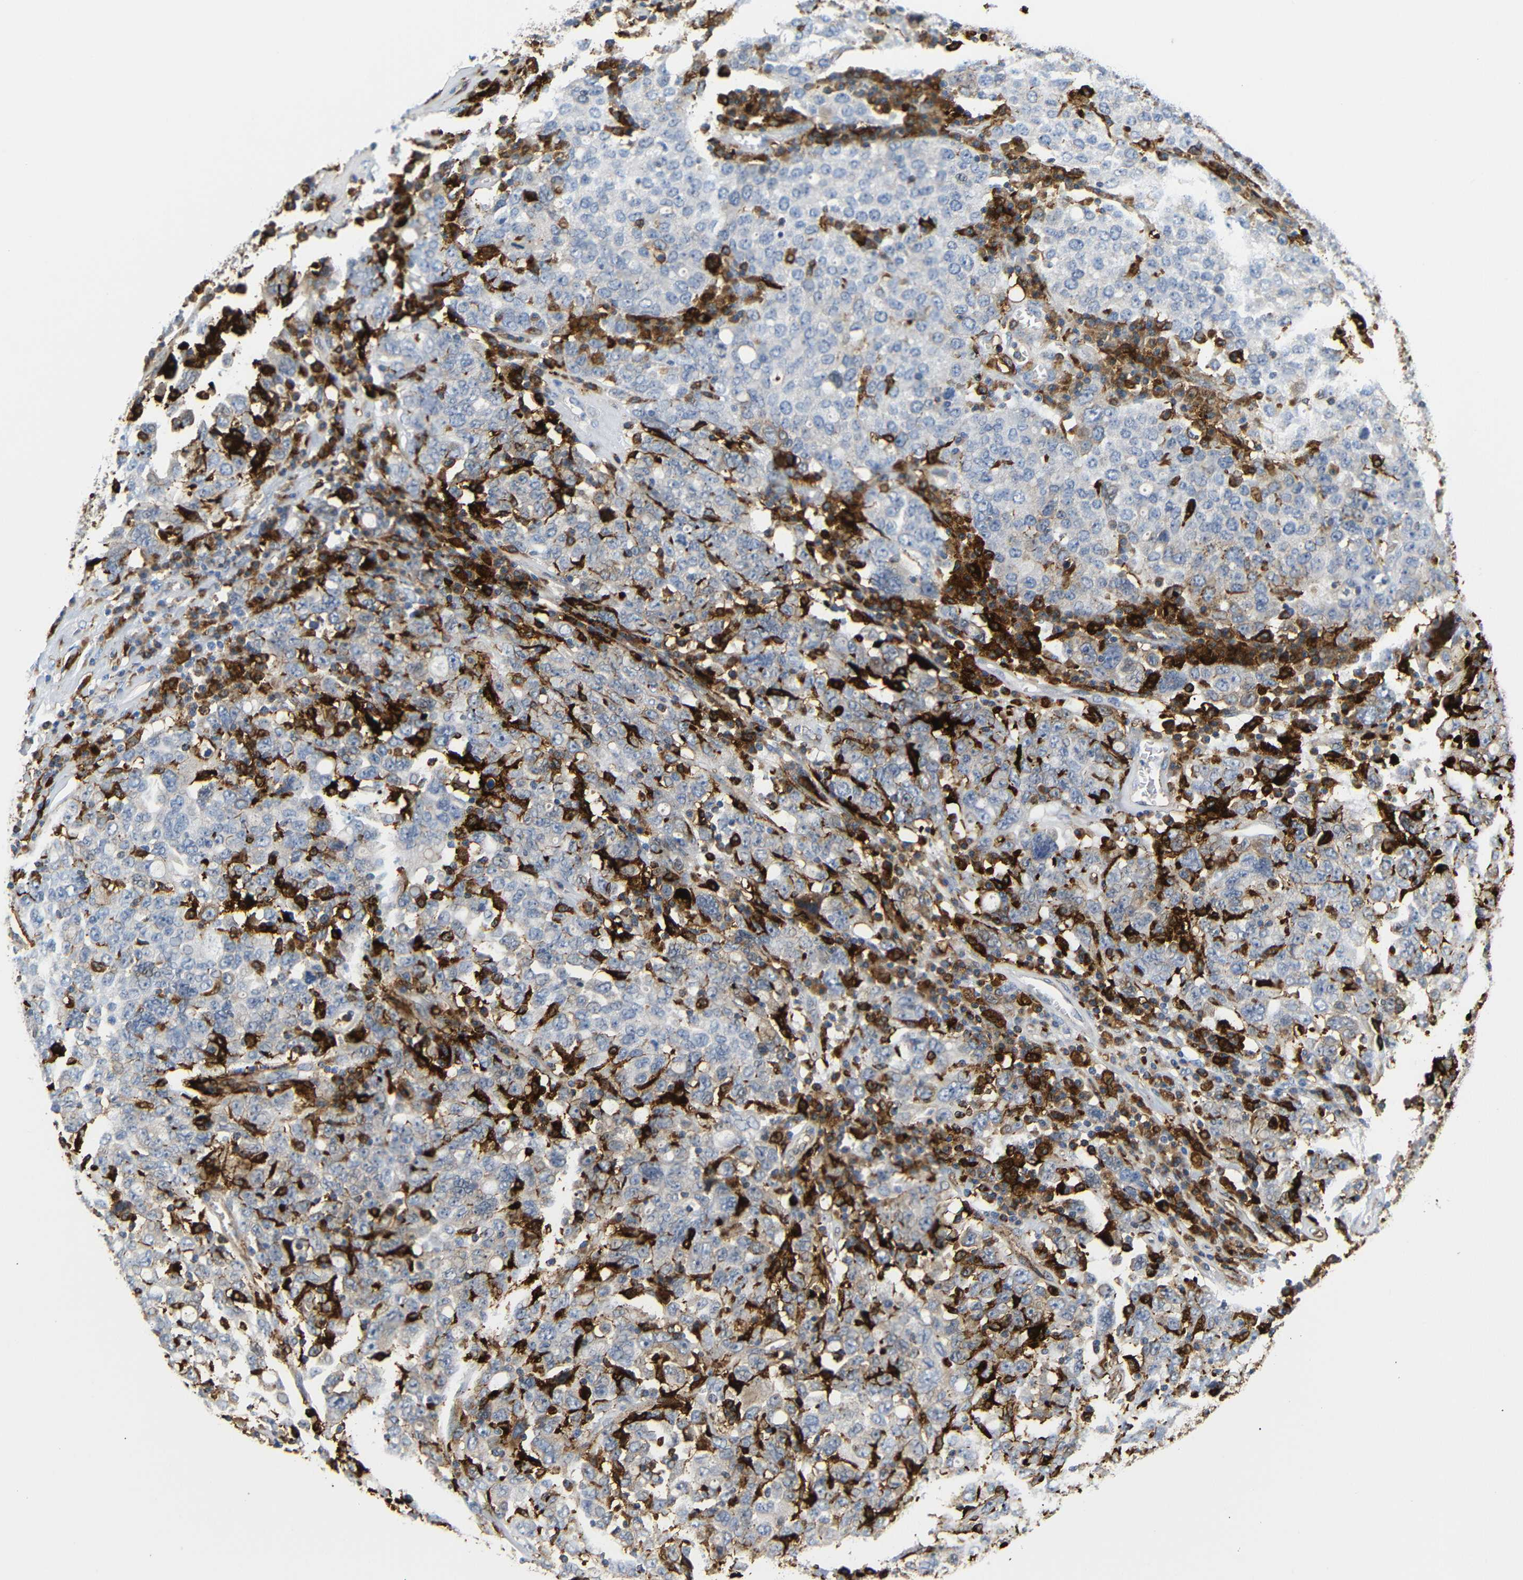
{"staining": {"intensity": "negative", "quantity": "none", "location": "none"}, "tissue": "ovarian cancer", "cell_type": "Tumor cells", "image_type": "cancer", "snomed": [{"axis": "morphology", "description": "Carcinoma, endometroid"}, {"axis": "topography", "description": "Ovary"}], "caption": "The IHC photomicrograph has no significant expression in tumor cells of ovarian endometroid carcinoma tissue.", "gene": "HLA-DQB1", "patient": {"sex": "female", "age": 62}}